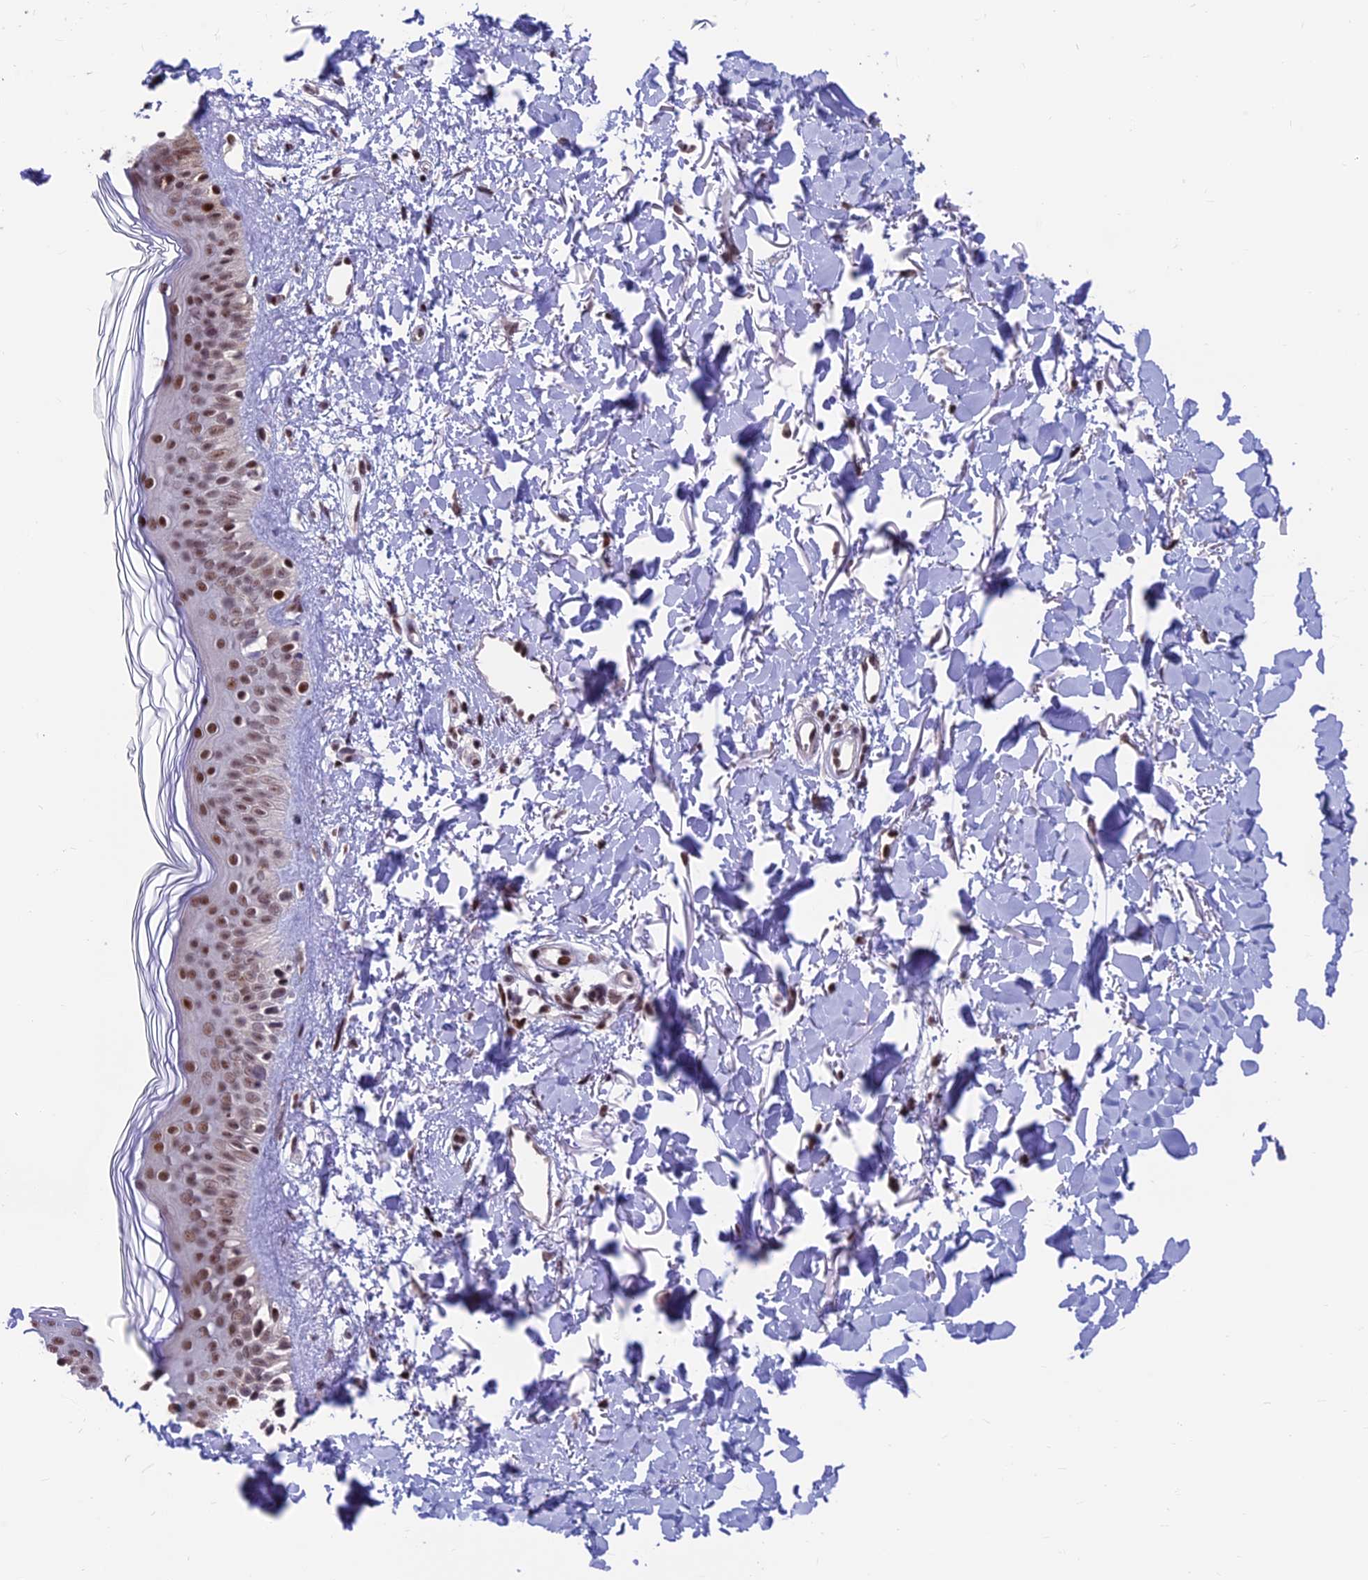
{"staining": {"intensity": "moderate", "quantity": "<25%", "location": "nuclear"}, "tissue": "skin", "cell_type": "Fibroblasts", "image_type": "normal", "snomed": [{"axis": "morphology", "description": "Normal tissue, NOS"}, {"axis": "topography", "description": "Skin"}], "caption": "Approximately <25% of fibroblasts in normal human skin reveal moderate nuclear protein staining as visualized by brown immunohistochemical staining.", "gene": "KIAA1191", "patient": {"sex": "female", "age": 58}}